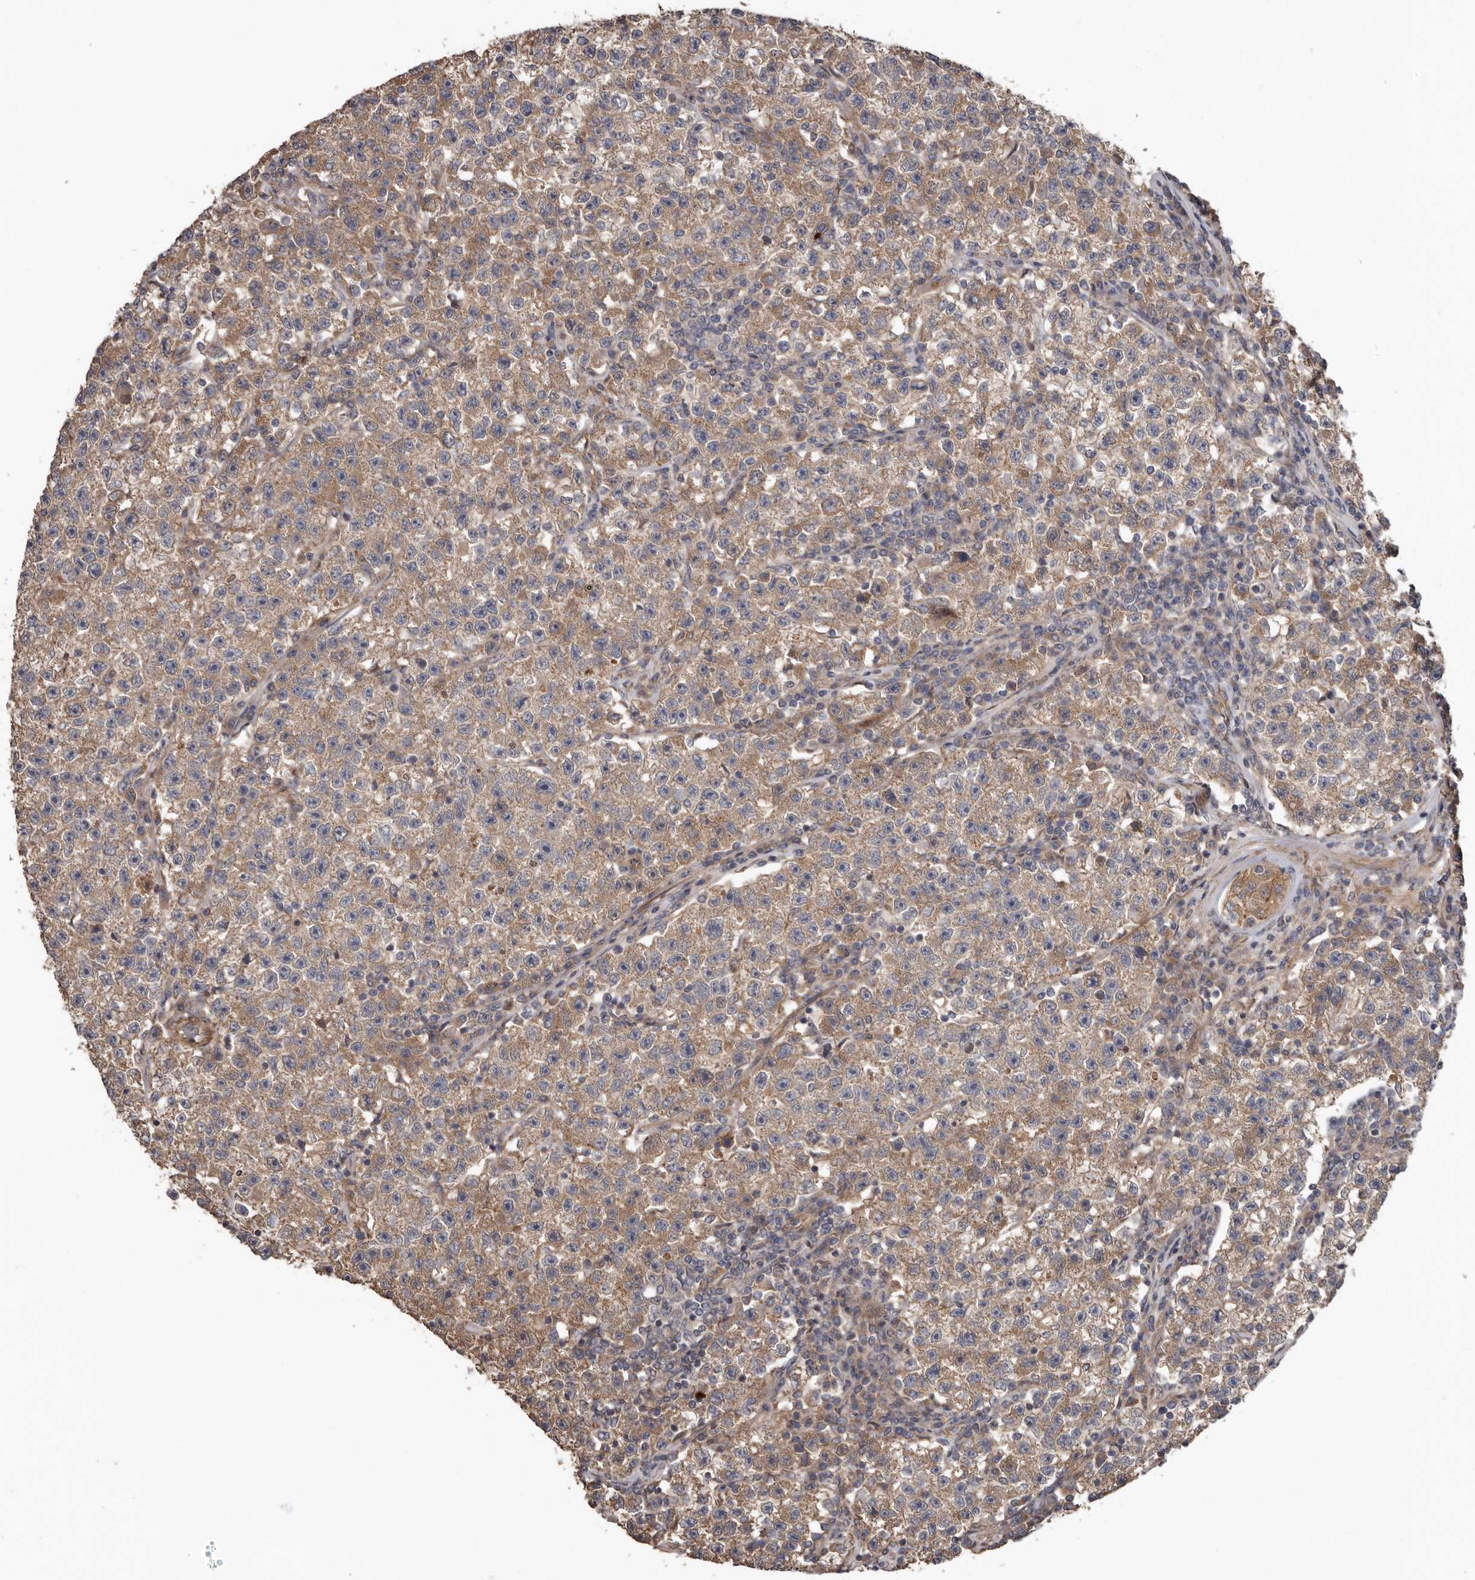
{"staining": {"intensity": "weak", "quantity": ">75%", "location": "cytoplasmic/membranous"}, "tissue": "testis cancer", "cell_type": "Tumor cells", "image_type": "cancer", "snomed": [{"axis": "morphology", "description": "Seminoma, NOS"}, {"axis": "topography", "description": "Testis"}], "caption": "Approximately >75% of tumor cells in testis seminoma reveal weak cytoplasmic/membranous protein positivity as visualized by brown immunohistochemical staining.", "gene": "ARHGEF5", "patient": {"sex": "male", "age": 22}}